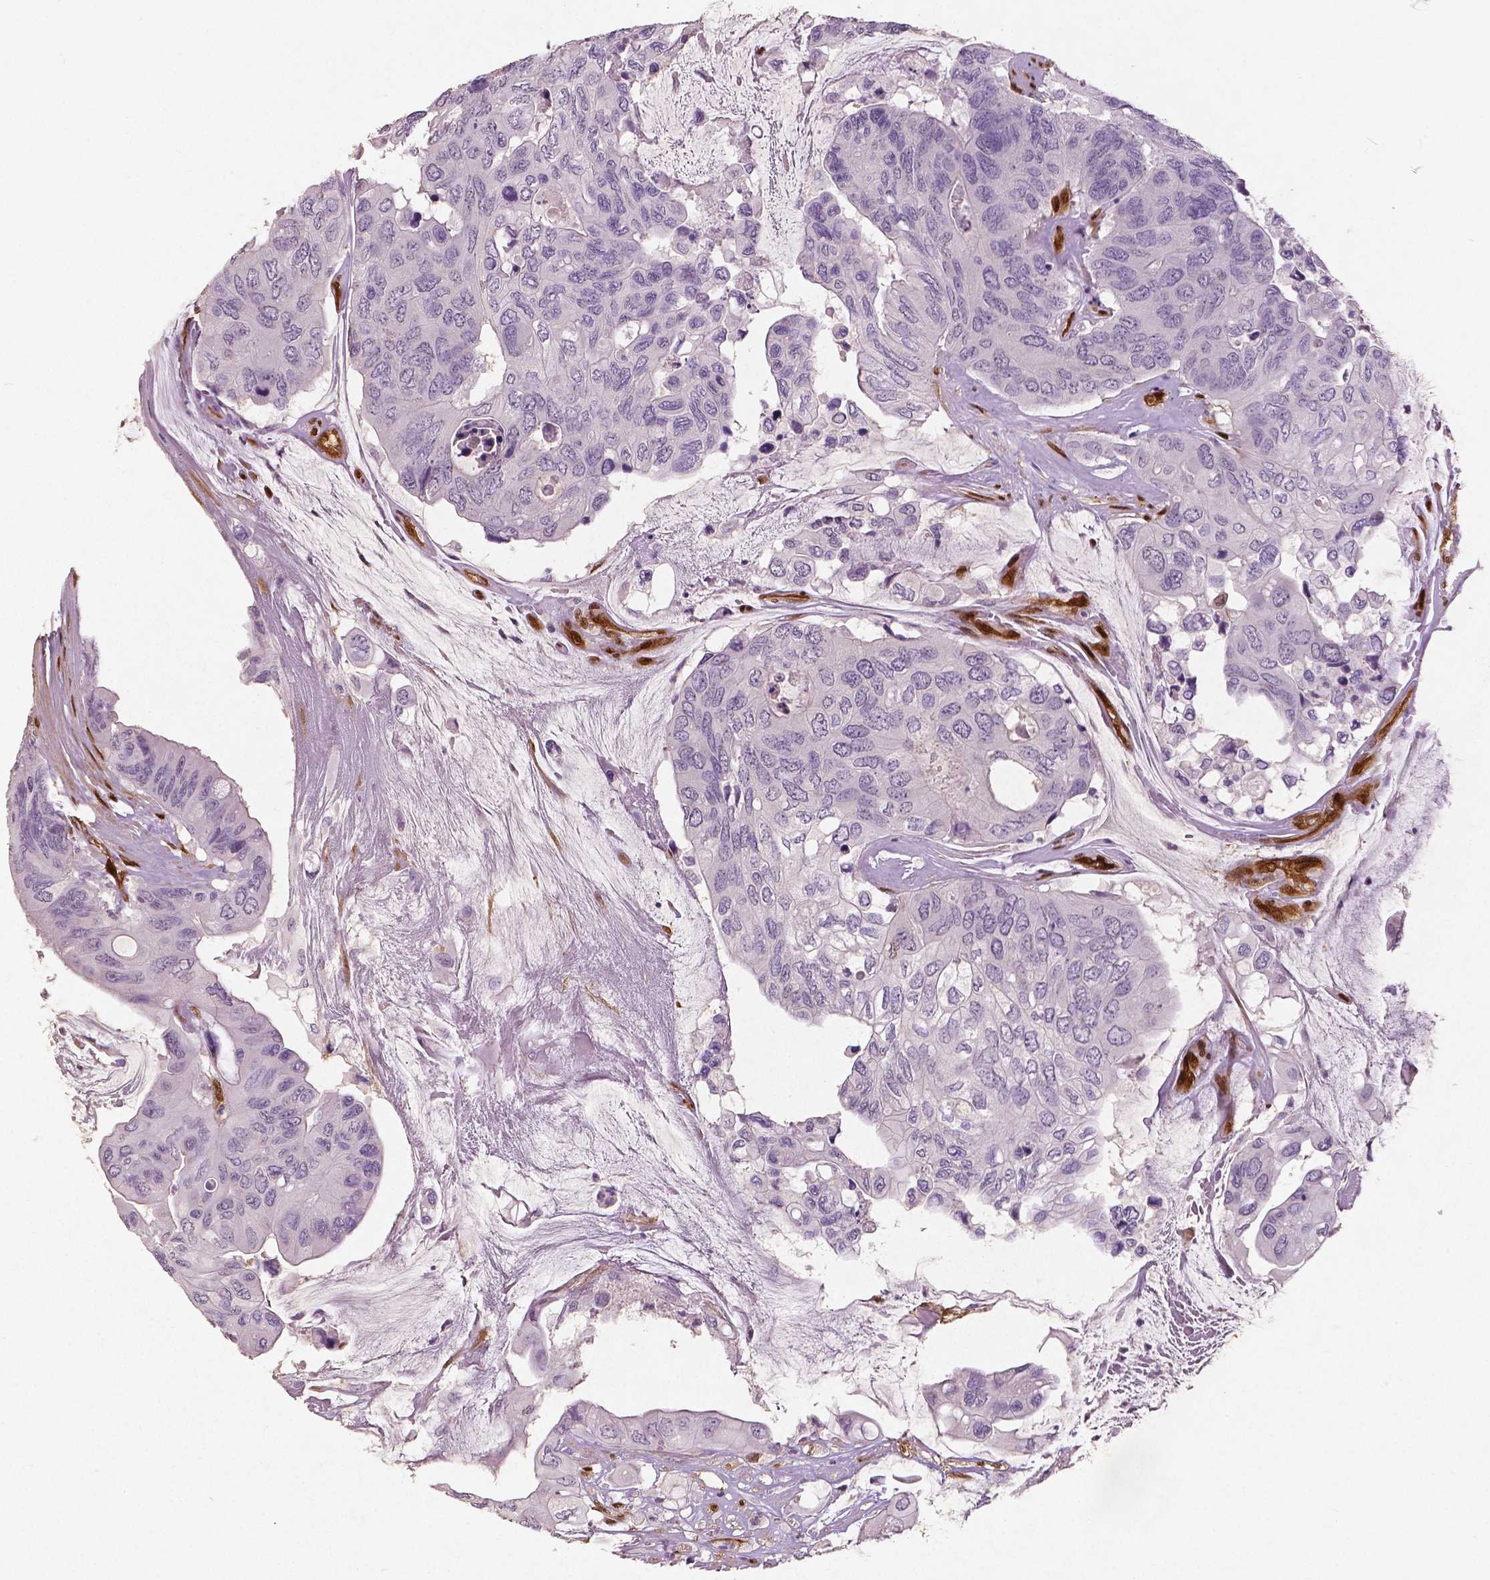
{"staining": {"intensity": "negative", "quantity": "none", "location": "none"}, "tissue": "colorectal cancer", "cell_type": "Tumor cells", "image_type": "cancer", "snomed": [{"axis": "morphology", "description": "Adenocarcinoma, NOS"}, {"axis": "topography", "description": "Rectum"}], "caption": "An image of human colorectal cancer (adenocarcinoma) is negative for staining in tumor cells.", "gene": "WWTR1", "patient": {"sex": "male", "age": 63}}